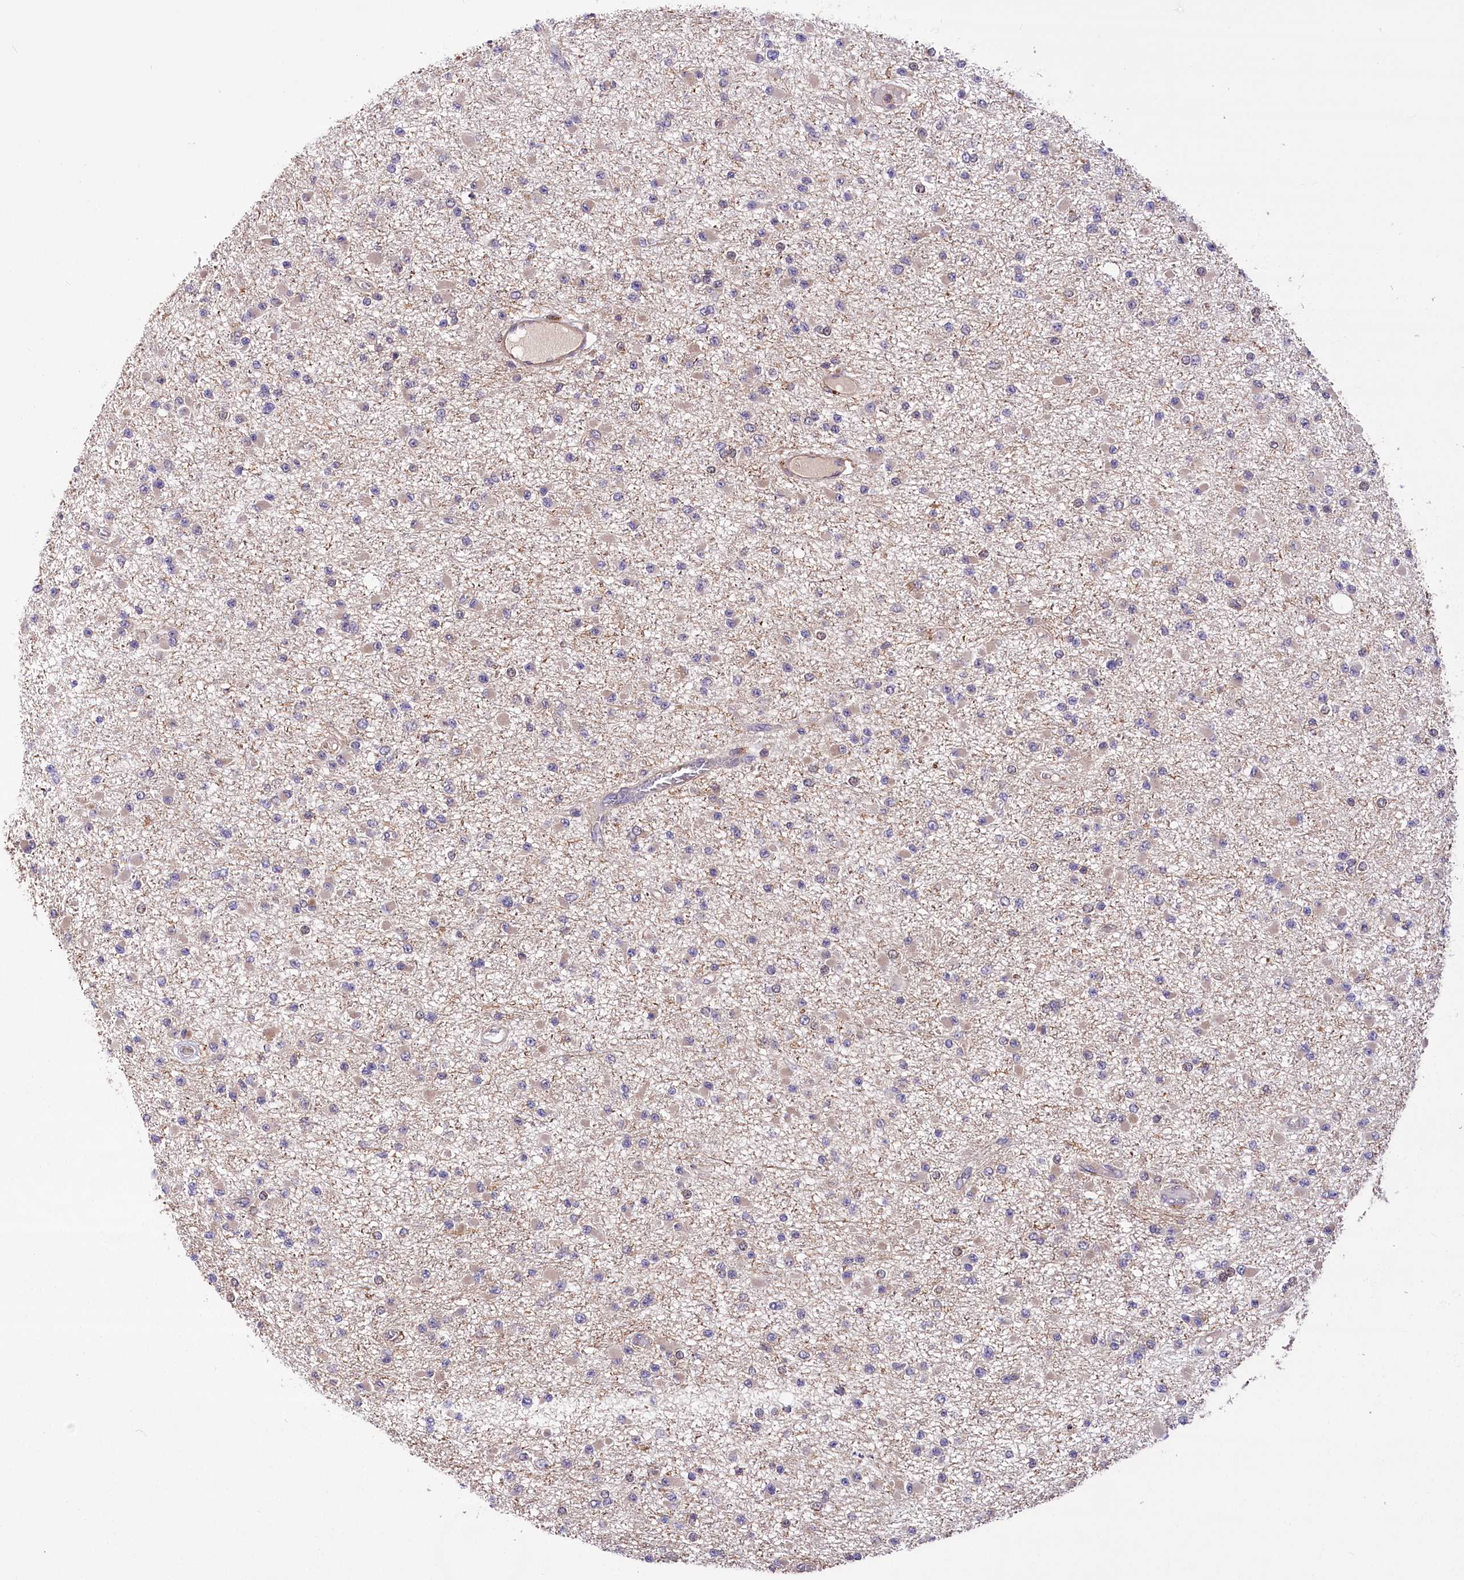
{"staining": {"intensity": "negative", "quantity": "none", "location": "none"}, "tissue": "glioma", "cell_type": "Tumor cells", "image_type": "cancer", "snomed": [{"axis": "morphology", "description": "Glioma, malignant, Low grade"}, {"axis": "topography", "description": "Brain"}], "caption": "A photomicrograph of glioma stained for a protein demonstrates no brown staining in tumor cells.", "gene": "DPP3", "patient": {"sex": "female", "age": 22}}